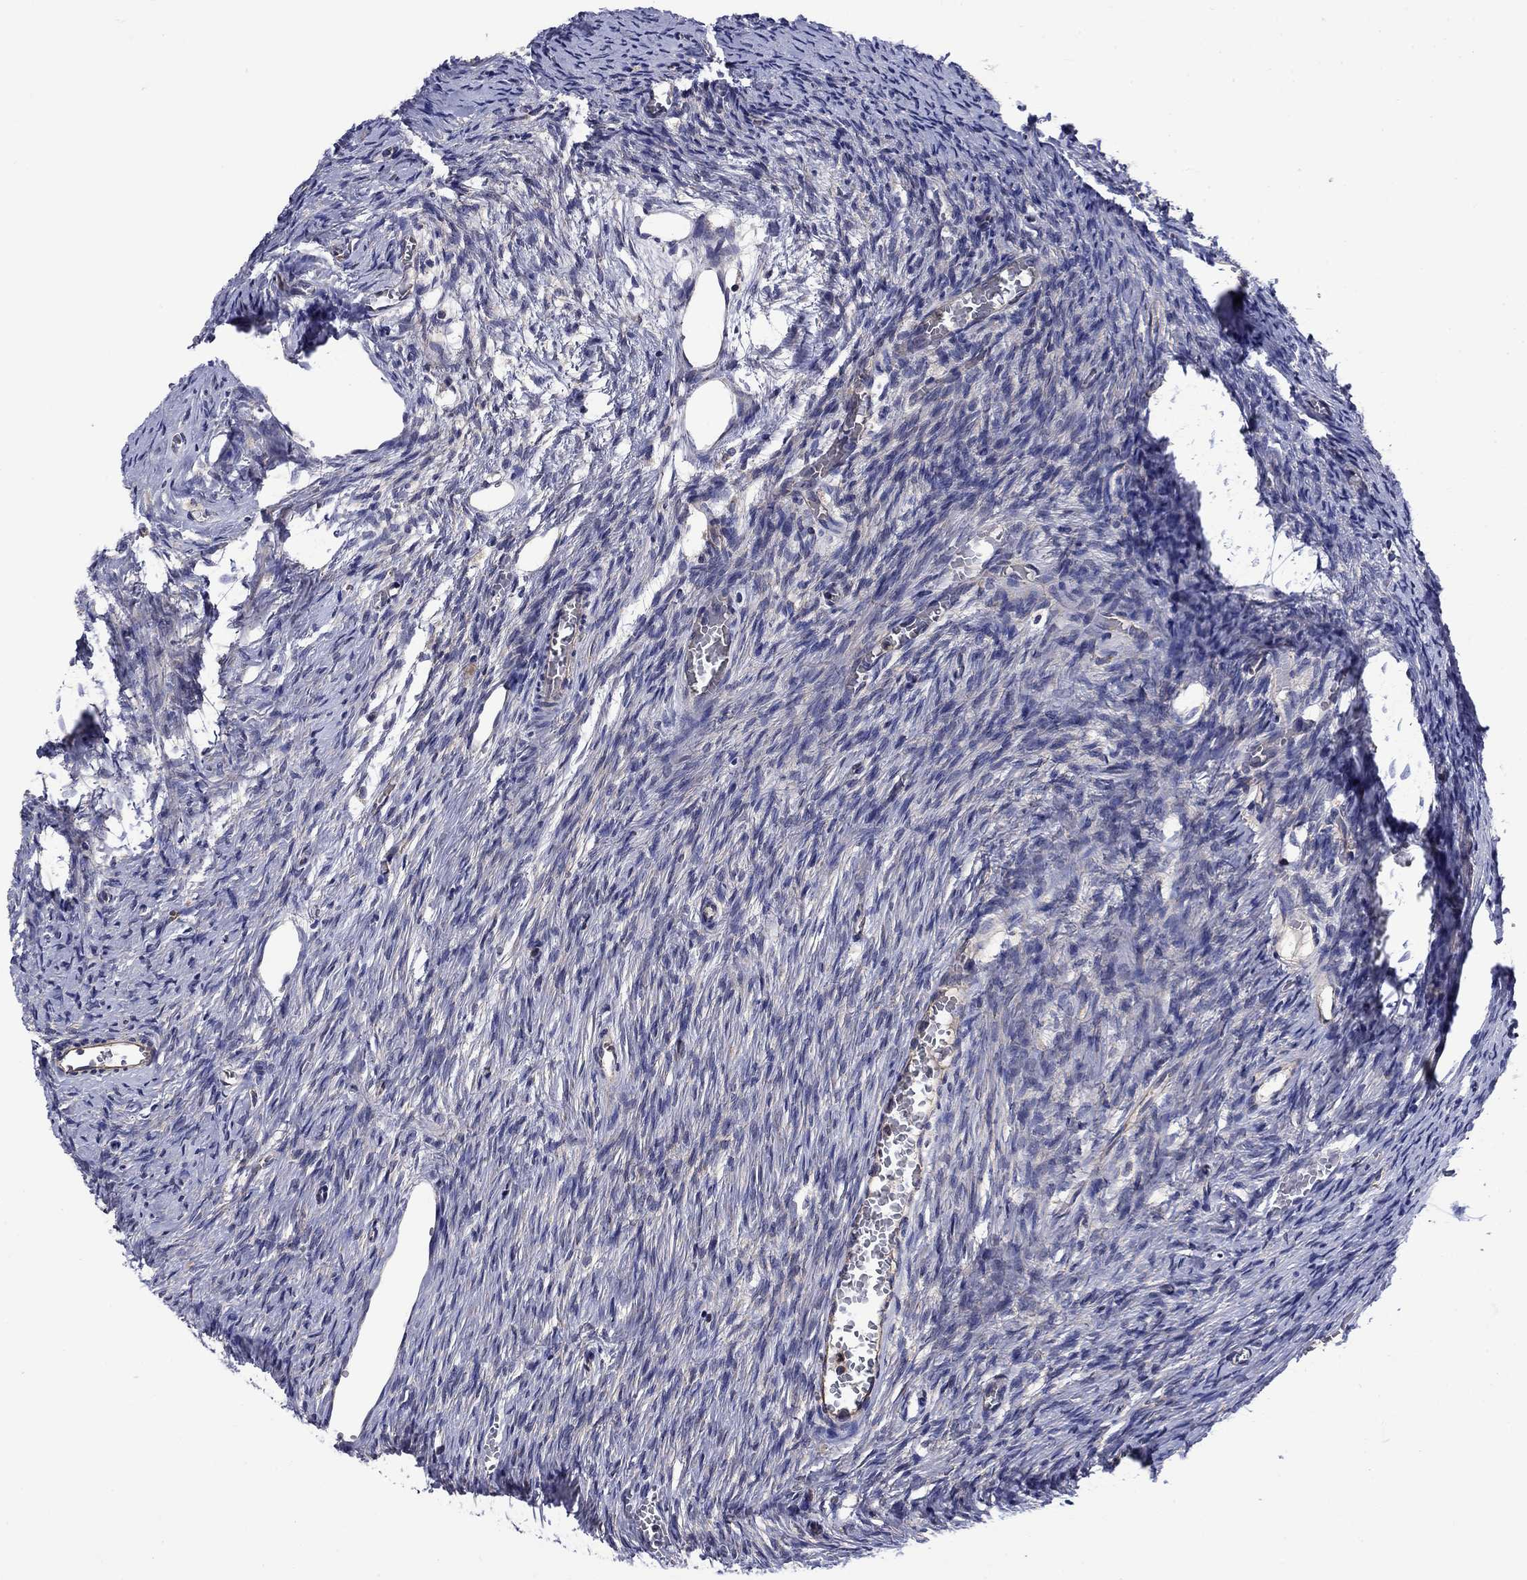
{"staining": {"intensity": "negative", "quantity": "none", "location": "none"}, "tissue": "ovary", "cell_type": "Ovarian stroma cells", "image_type": "normal", "snomed": [{"axis": "morphology", "description": "Normal tissue, NOS"}, {"axis": "topography", "description": "Ovary"}], "caption": "Protein analysis of unremarkable ovary displays no significant staining in ovarian stroma cells.", "gene": "KIF22", "patient": {"sex": "female", "age": 39}}